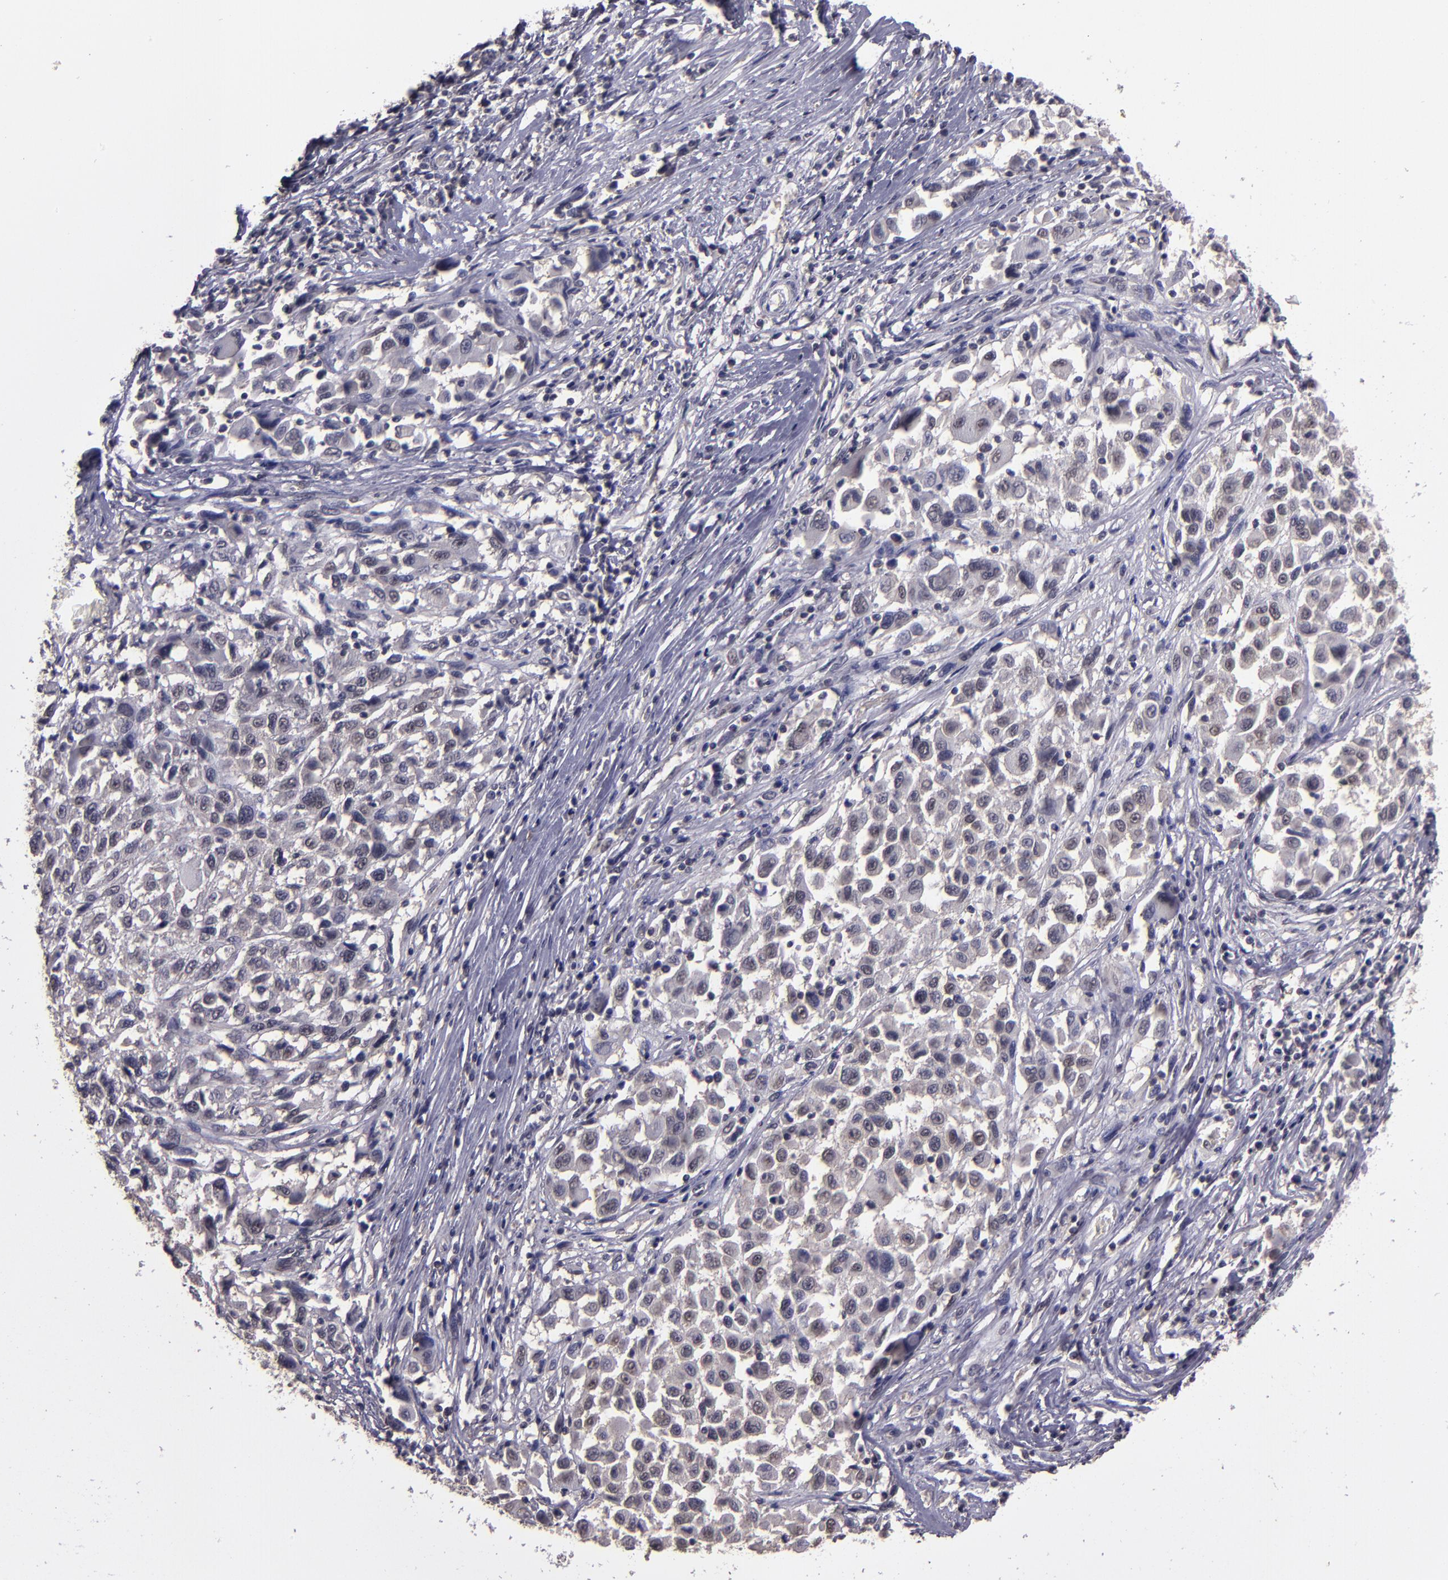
{"staining": {"intensity": "negative", "quantity": "none", "location": "none"}, "tissue": "melanoma", "cell_type": "Tumor cells", "image_type": "cancer", "snomed": [{"axis": "morphology", "description": "Malignant melanoma, Metastatic site"}, {"axis": "topography", "description": "Lymph node"}], "caption": "DAB immunohistochemical staining of malignant melanoma (metastatic site) displays no significant staining in tumor cells.", "gene": "CEBPE", "patient": {"sex": "male", "age": 61}}